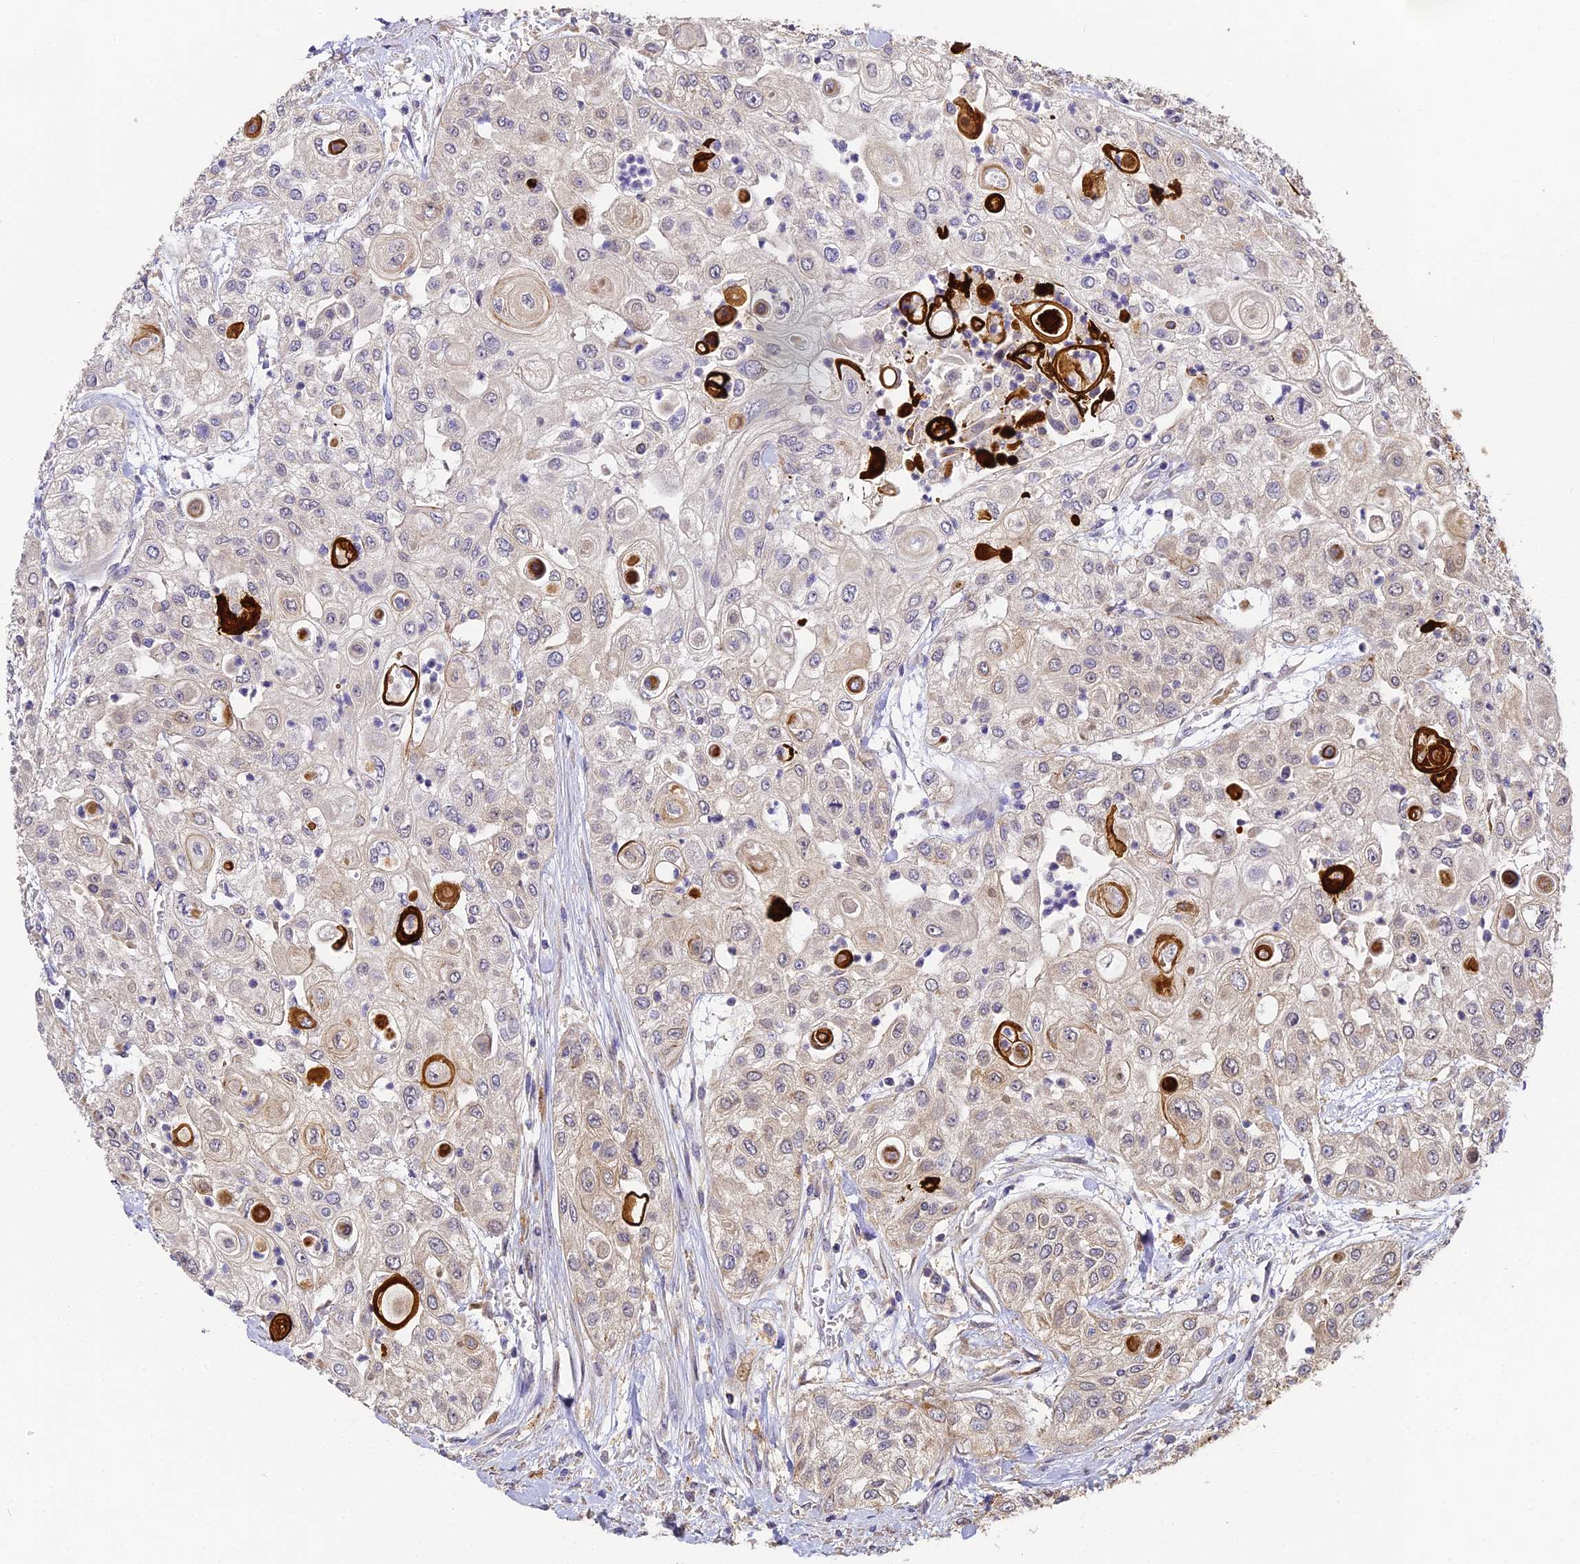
{"staining": {"intensity": "negative", "quantity": "none", "location": "none"}, "tissue": "urothelial cancer", "cell_type": "Tumor cells", "image_type": "cancer", "snomed": [{"axis": "morphology", "description": "Urothelial carcinoma, High grade"}, {"axis": "topography", "description": "Urinary bladder"}], "caption": "Tumor cells are negative for protein expression in human urothelial carcinoma (high-grade).", "gene": "YAE1", "patient": {"sex": "female", "age": 79}}